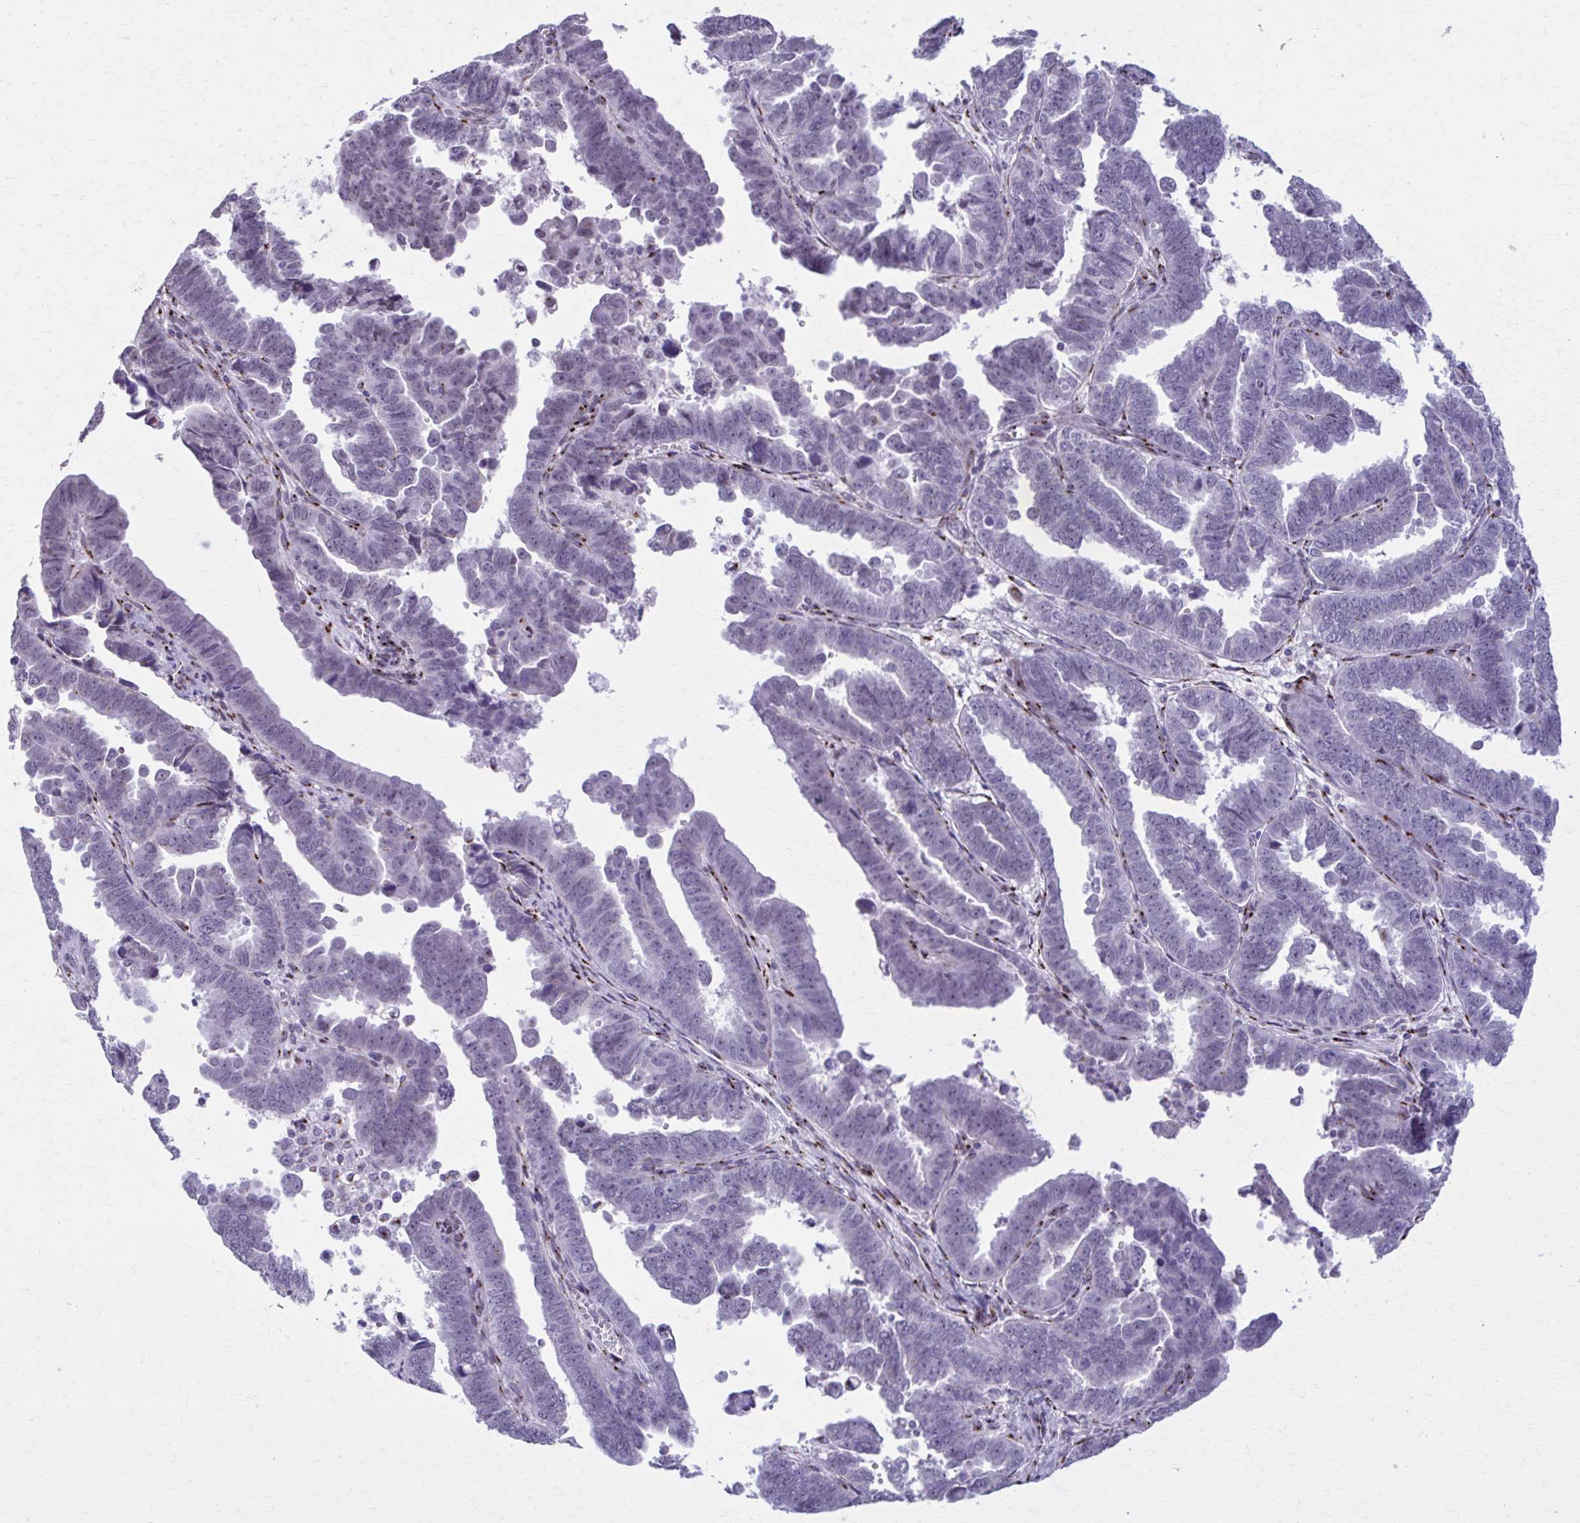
{"staining": {"intensity": "negative", "quantity": "none", "location": "none"}, "tissue": "endometrial cancer", "cell_type": "Tumor cells", "image_type": "cancer", "snomed": [{"axis": "morphology", "description": "Adenocarcinoma, NOS"}, {"axis": "topography", "description": "Endometrium"}], "caption": "Immunohistochemical staining of human endometrial cancer (adenocarcinoma) exhibits no significant expression in tumor cells.", "gene": "ZNF682", "patient": {"sex": "female", "age": 75}}